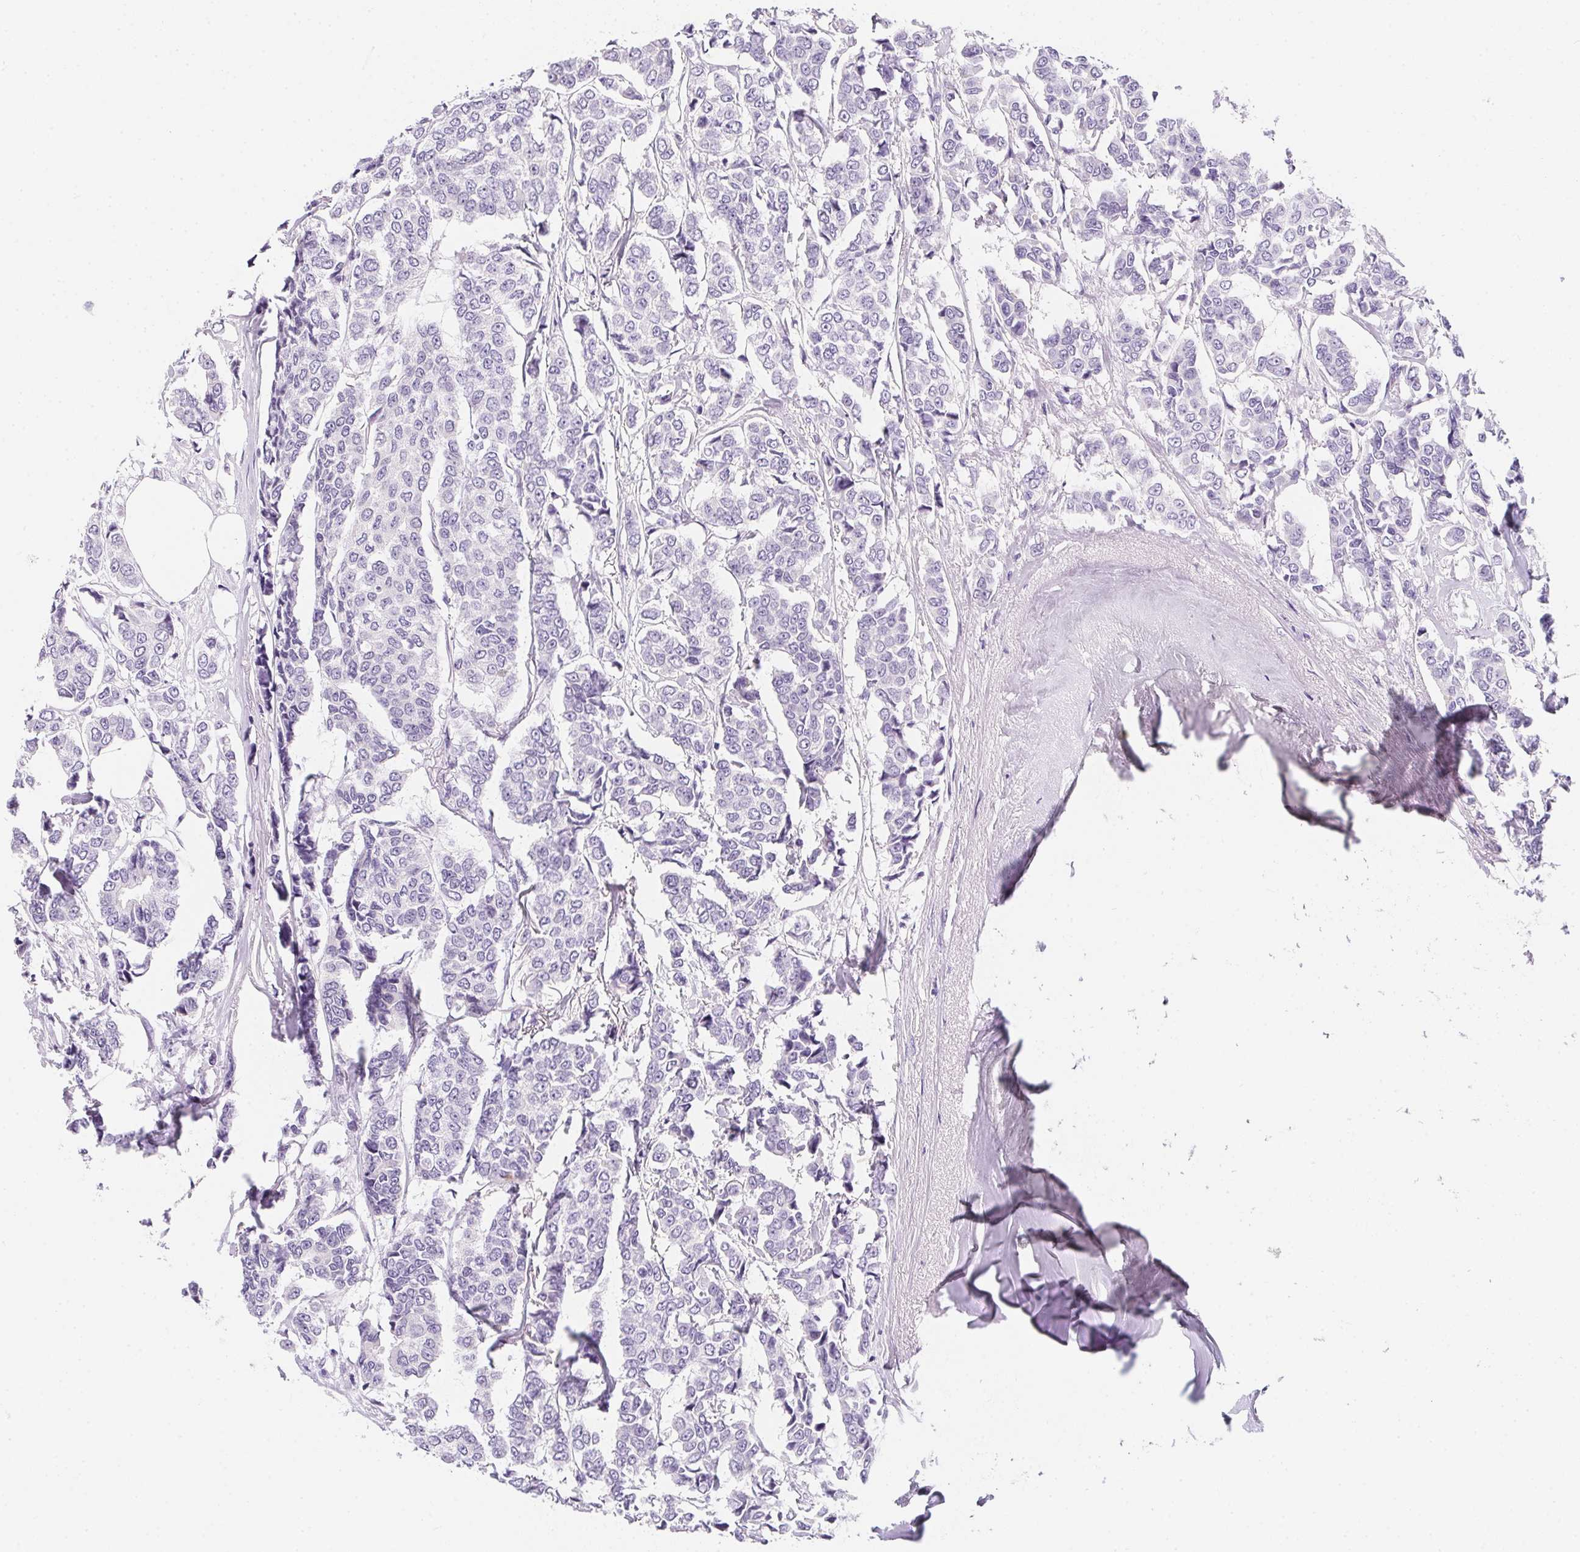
{"staining": {"intensity": "negative", "quantity": "none", "location": "none"}, "tissue": "breast cancer", "cell_type": "Tumor cells", "image_type": "cancer", "snomed": [{"axis": "morphology", "description": "Duct carcinoma"}, {"axis": "topography", "description": "Breast"}], "caption": "This is an immunohistochemistry image of breast cancer. There is no staining in tumor cells.", "gene": "AQP5", "patient": {"sex": "female", "age": 94}}